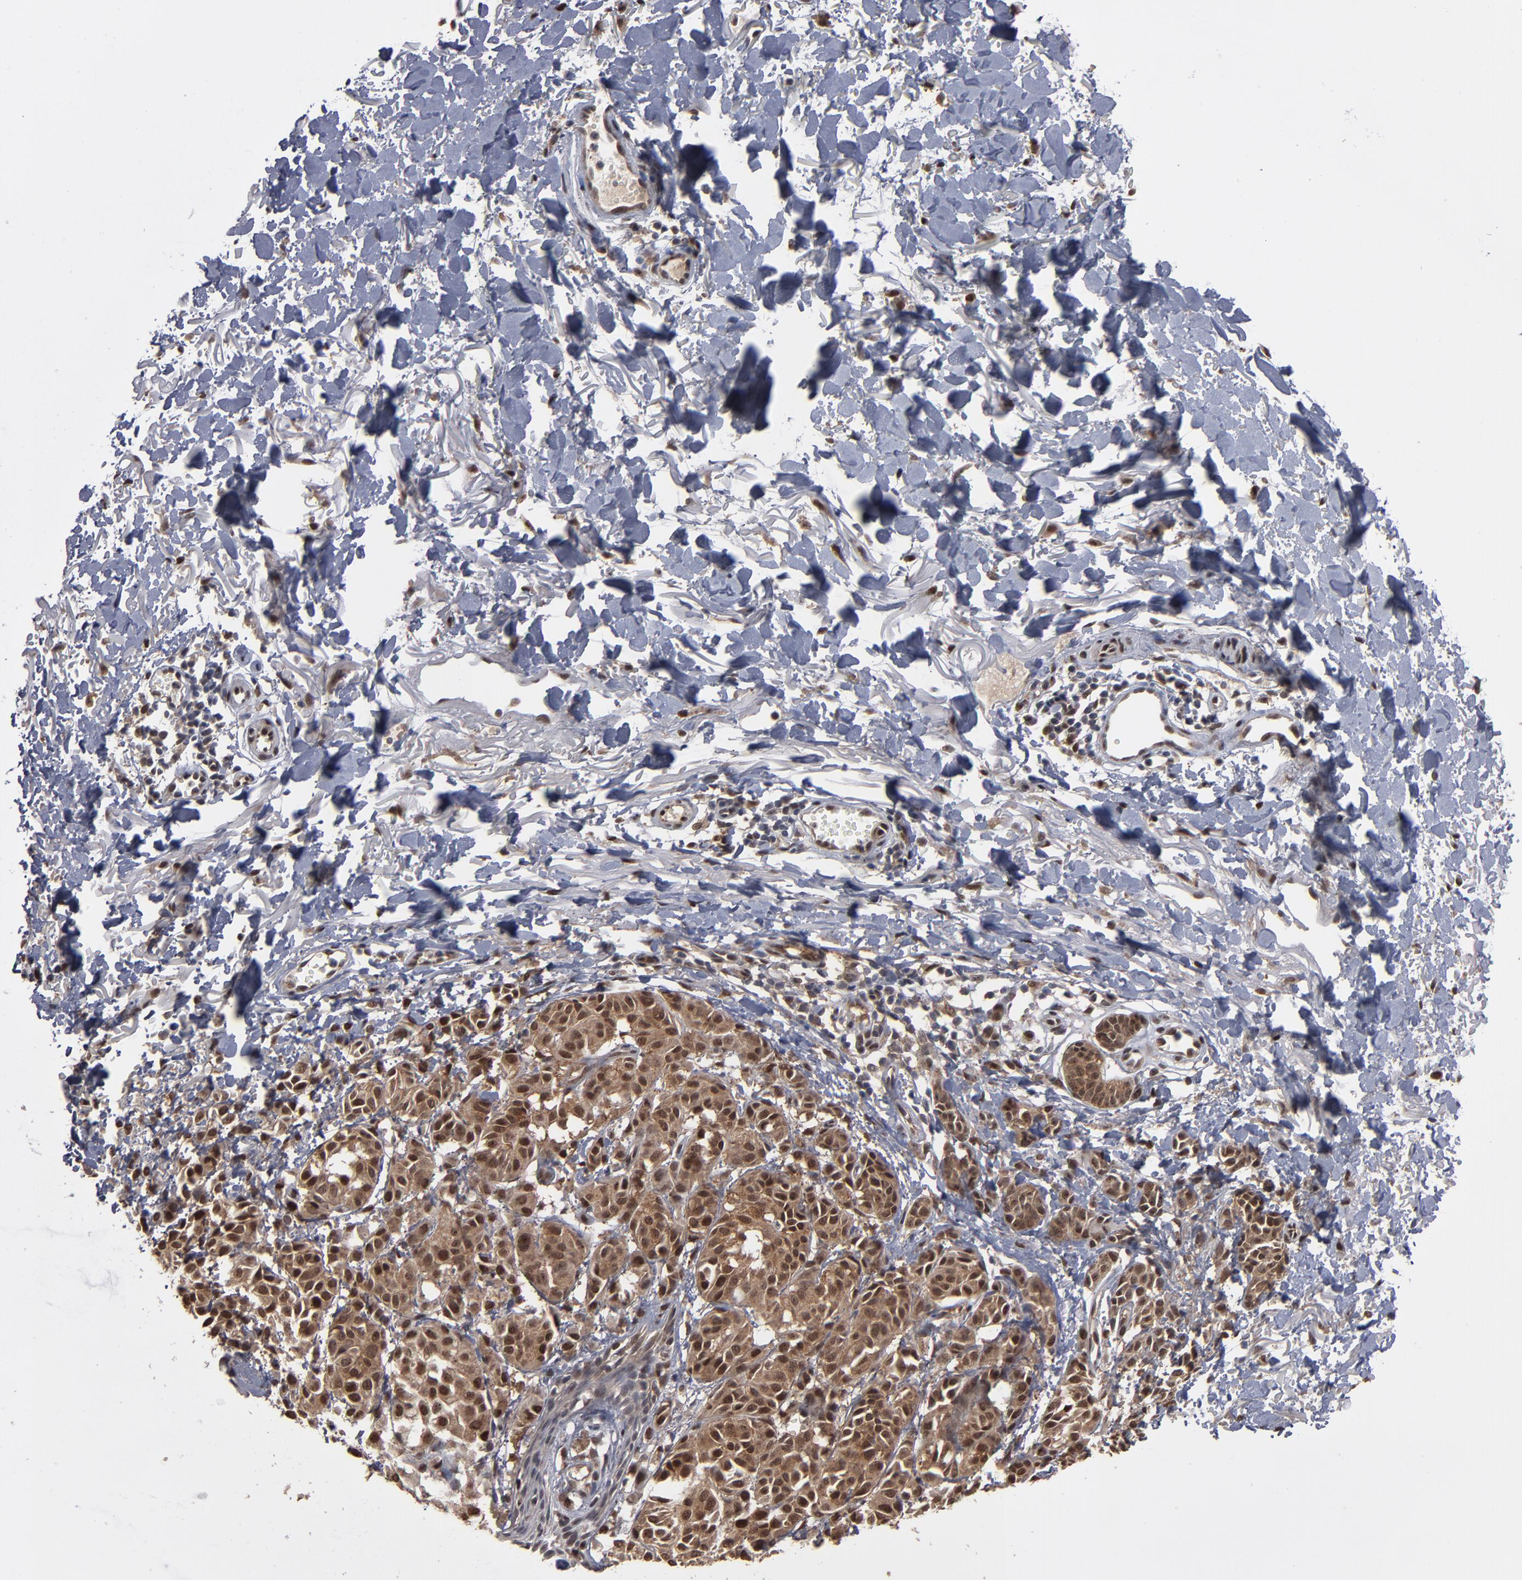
{"staining": {"intensity": "moderate", "quantity": ">75%", "location": "cytoplasmic/membranous,nuclear"}, "tissue": "melanoma", "cell_type": "Tumor cells", "image_type": "cancer", "snomed": [{"axis": "morphology", "description": "Malignant melanoma, NOS"}, {"axis": "topography", "description": "Skin"}], "caption": "Melanoma stained for a protein (brown) exhibits moderate cytoplasmic/membranous and nuclear positive positivity in approximately >75% of tumor cells.", "gene": "HUWE1", "patient": {"sex": "male", "age": 76}}